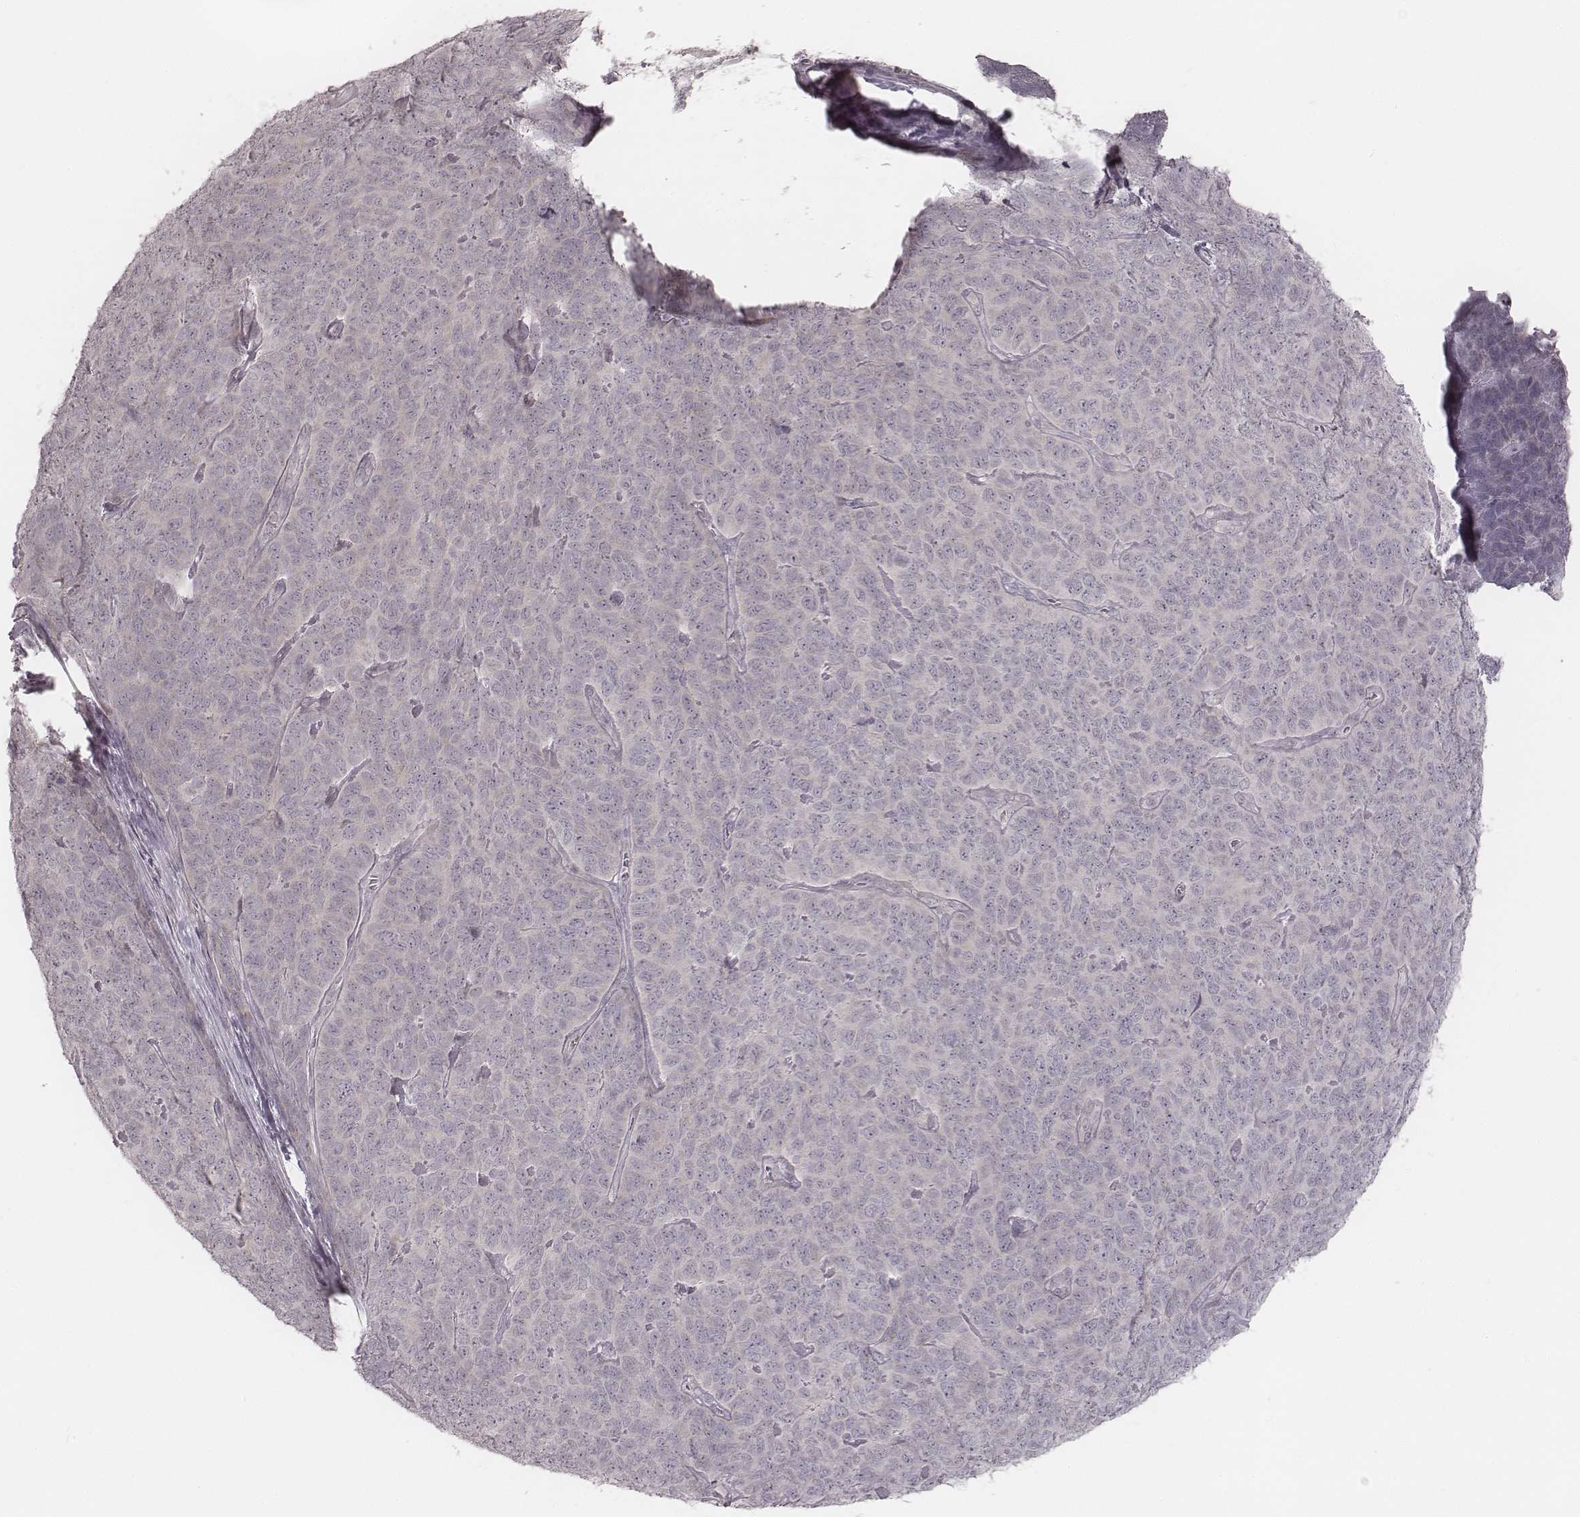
{"staining": {"intensity": "negative", "quantity": "none", "location": "none"}, "tissue": "skin cancer", "cell_type": "Tumor cells", "image_type": "cancer", "snomed": [{"axis": "morphology", "description": "Squamous cell carcinoma, NOS"}, {"axis": "topography", "description": "Skin"}, {"axis": "topography", "description": "Anal"}], "caption": "IHC micrograph of human skin cancer (squamous cell carcinoma) stained for a protein (brown), which shows no expression in tumor cells.", "gene": "ACACB", "patient": {"sex": "female", "age": 51}}